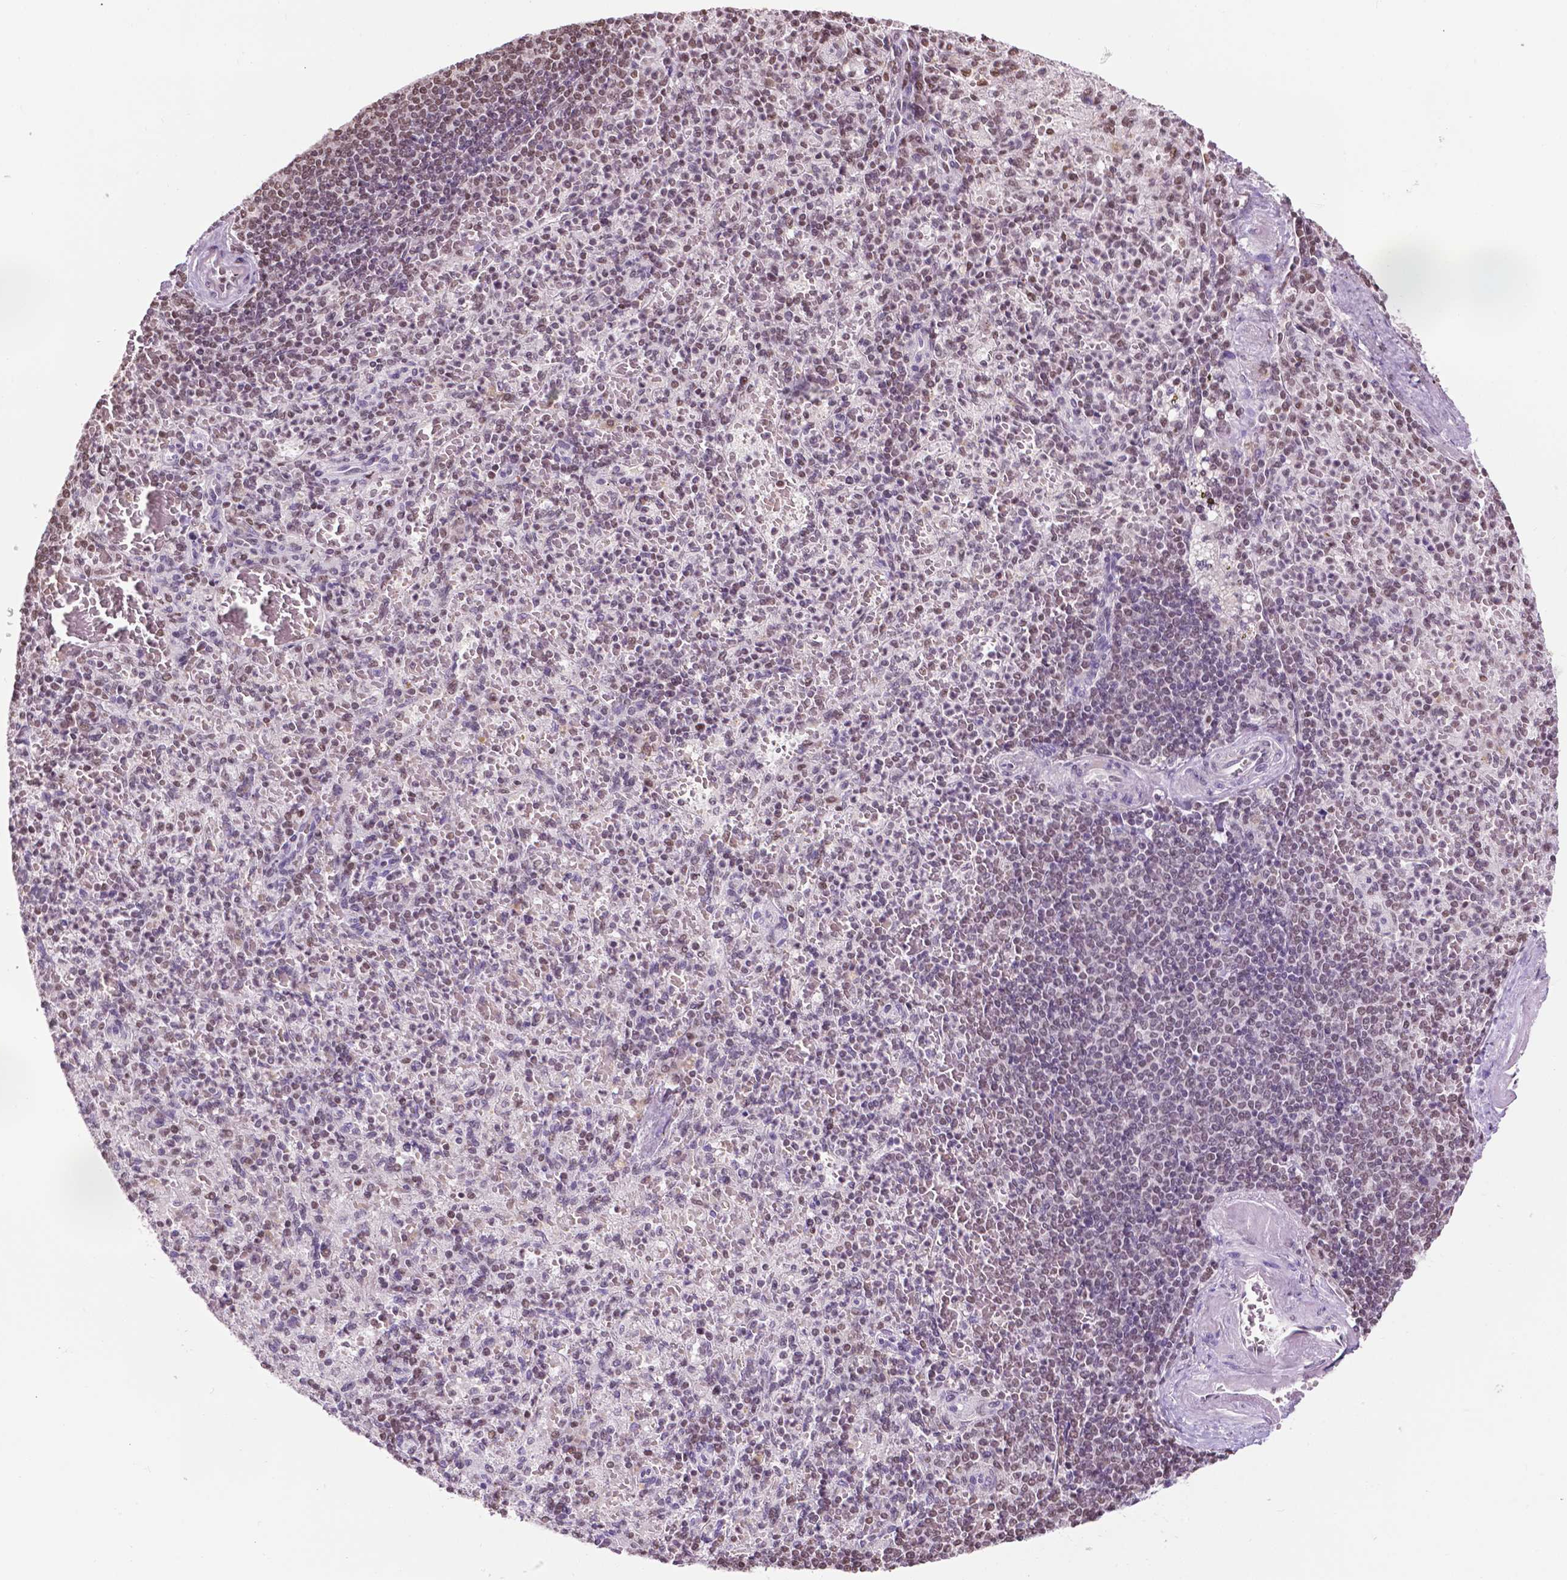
{"staining": {"intensity": "weak", "quantity": "25%-75%", "location": "nuclear"}, "tissue": "spleen", "cell_type": "Cells in red pulp", "image_type": "normal", "snomed": [{"axis": "morphology", "description": "Normal tissue, NOS"}, {"axis": "topography", "description": "Spleen"}], "caption": "Brown immunohistochemical staining in benign human spleen displays weak nuclear staining in about 25%-75% of cells in red pulp. Using DAB (3,3'-diaminobenzidine) (brown) and hematoxylin (blue) stains, captured at high magnification using brightfield microscopy.", "gene": "COL23A1", "patient": {"sex": "female", "age": 74}}